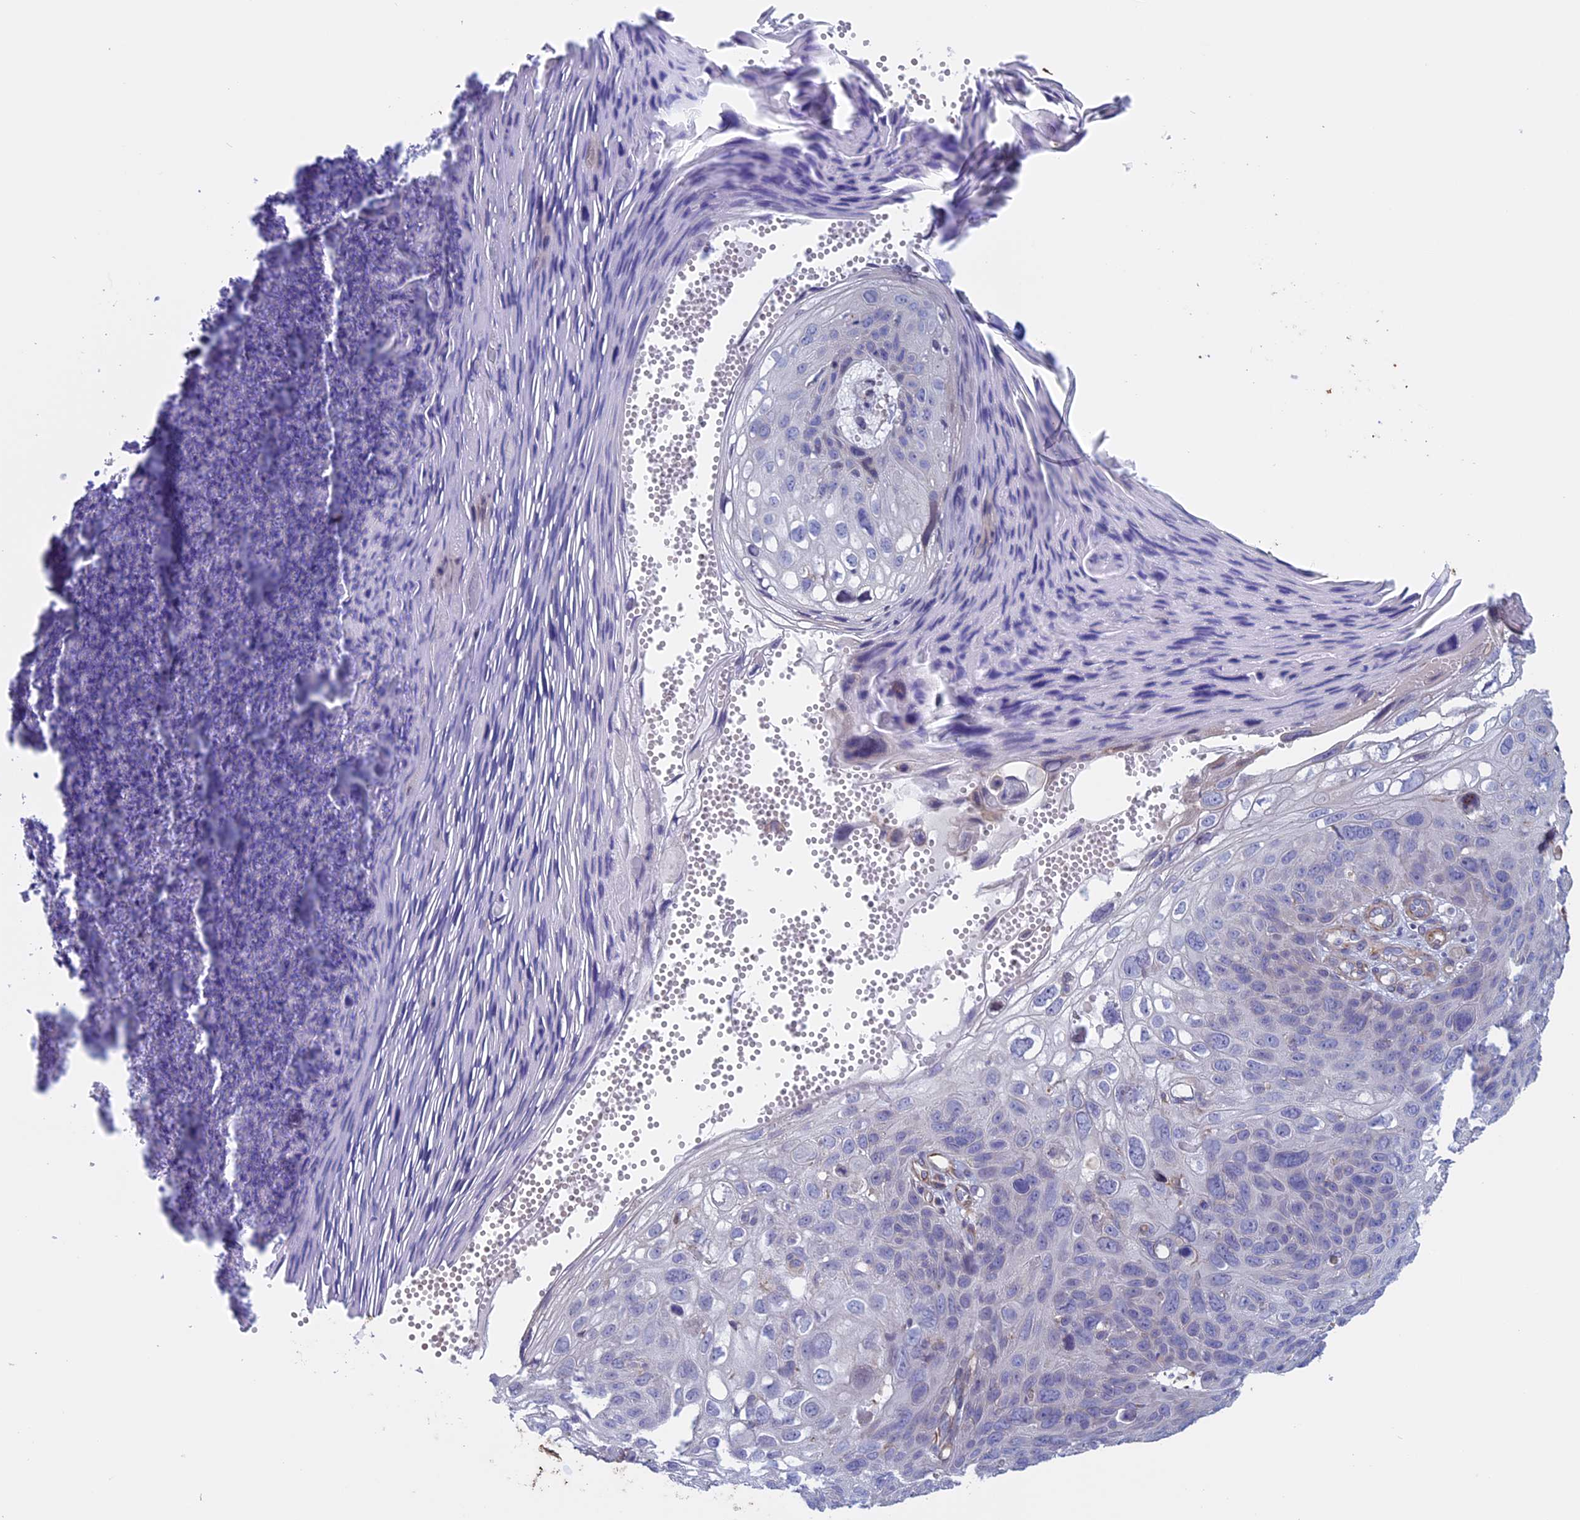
{"staining": {"intensity": "negative", "quantity": "none", "location": "none"}, "tissue": "skin cancer", "cell_type": "Tumor cells", "image_type": "cancer", "snomed": [{"axis": "morphology", "description": "Squamous cell carcinoma, NOS"}, {"axis": "topography", "description": "Skin"}], "caption": "IHC of squamous cell carcinoma (skin) demonstrates no expression in tumor cells.", "gene": "BCL2L10", "patient": {"sex": "female", "age": 90}}